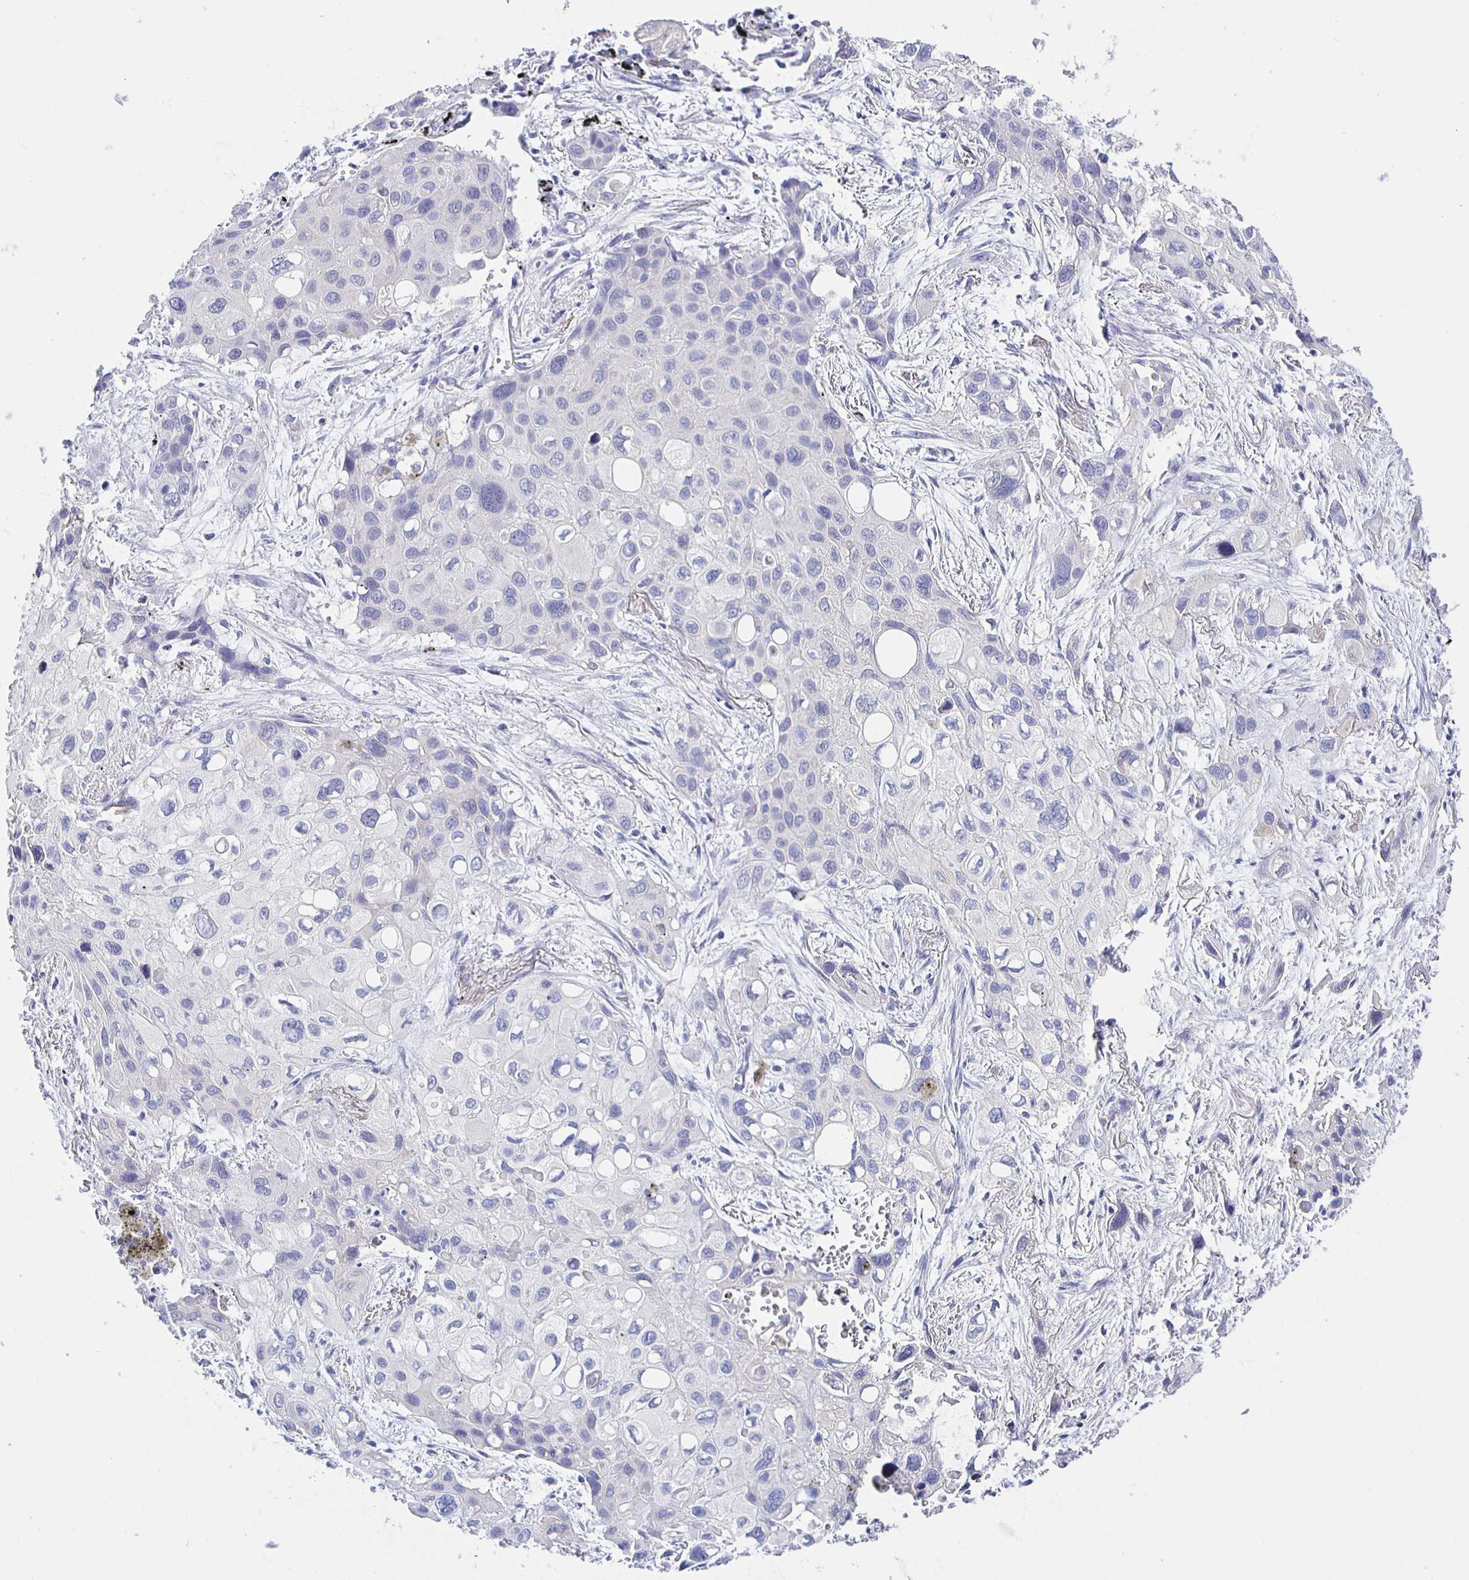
{"staining": {"intensity": "negative", "quantity": "none", "location": "none"}, "tissue": "lung cancer", "cell_type": "Tumor cells", "image_type": "cancer", "snomed": [{"axis": "morphology", "description": "Squamous cell carcinoma, NOS"}, {"axis": "morphology", "description": "Squamous cell carcinoma, metastatic, NOS"}, {"axis": "topography", "description": "Lung"}], "caption": "Human metastatic squamous cell carcinoma (lung) stained for a protein using IHC shows no expression in tumor cells.", "gene": "HSPA4L", "patient": {"sex": "male", "age": 59}}